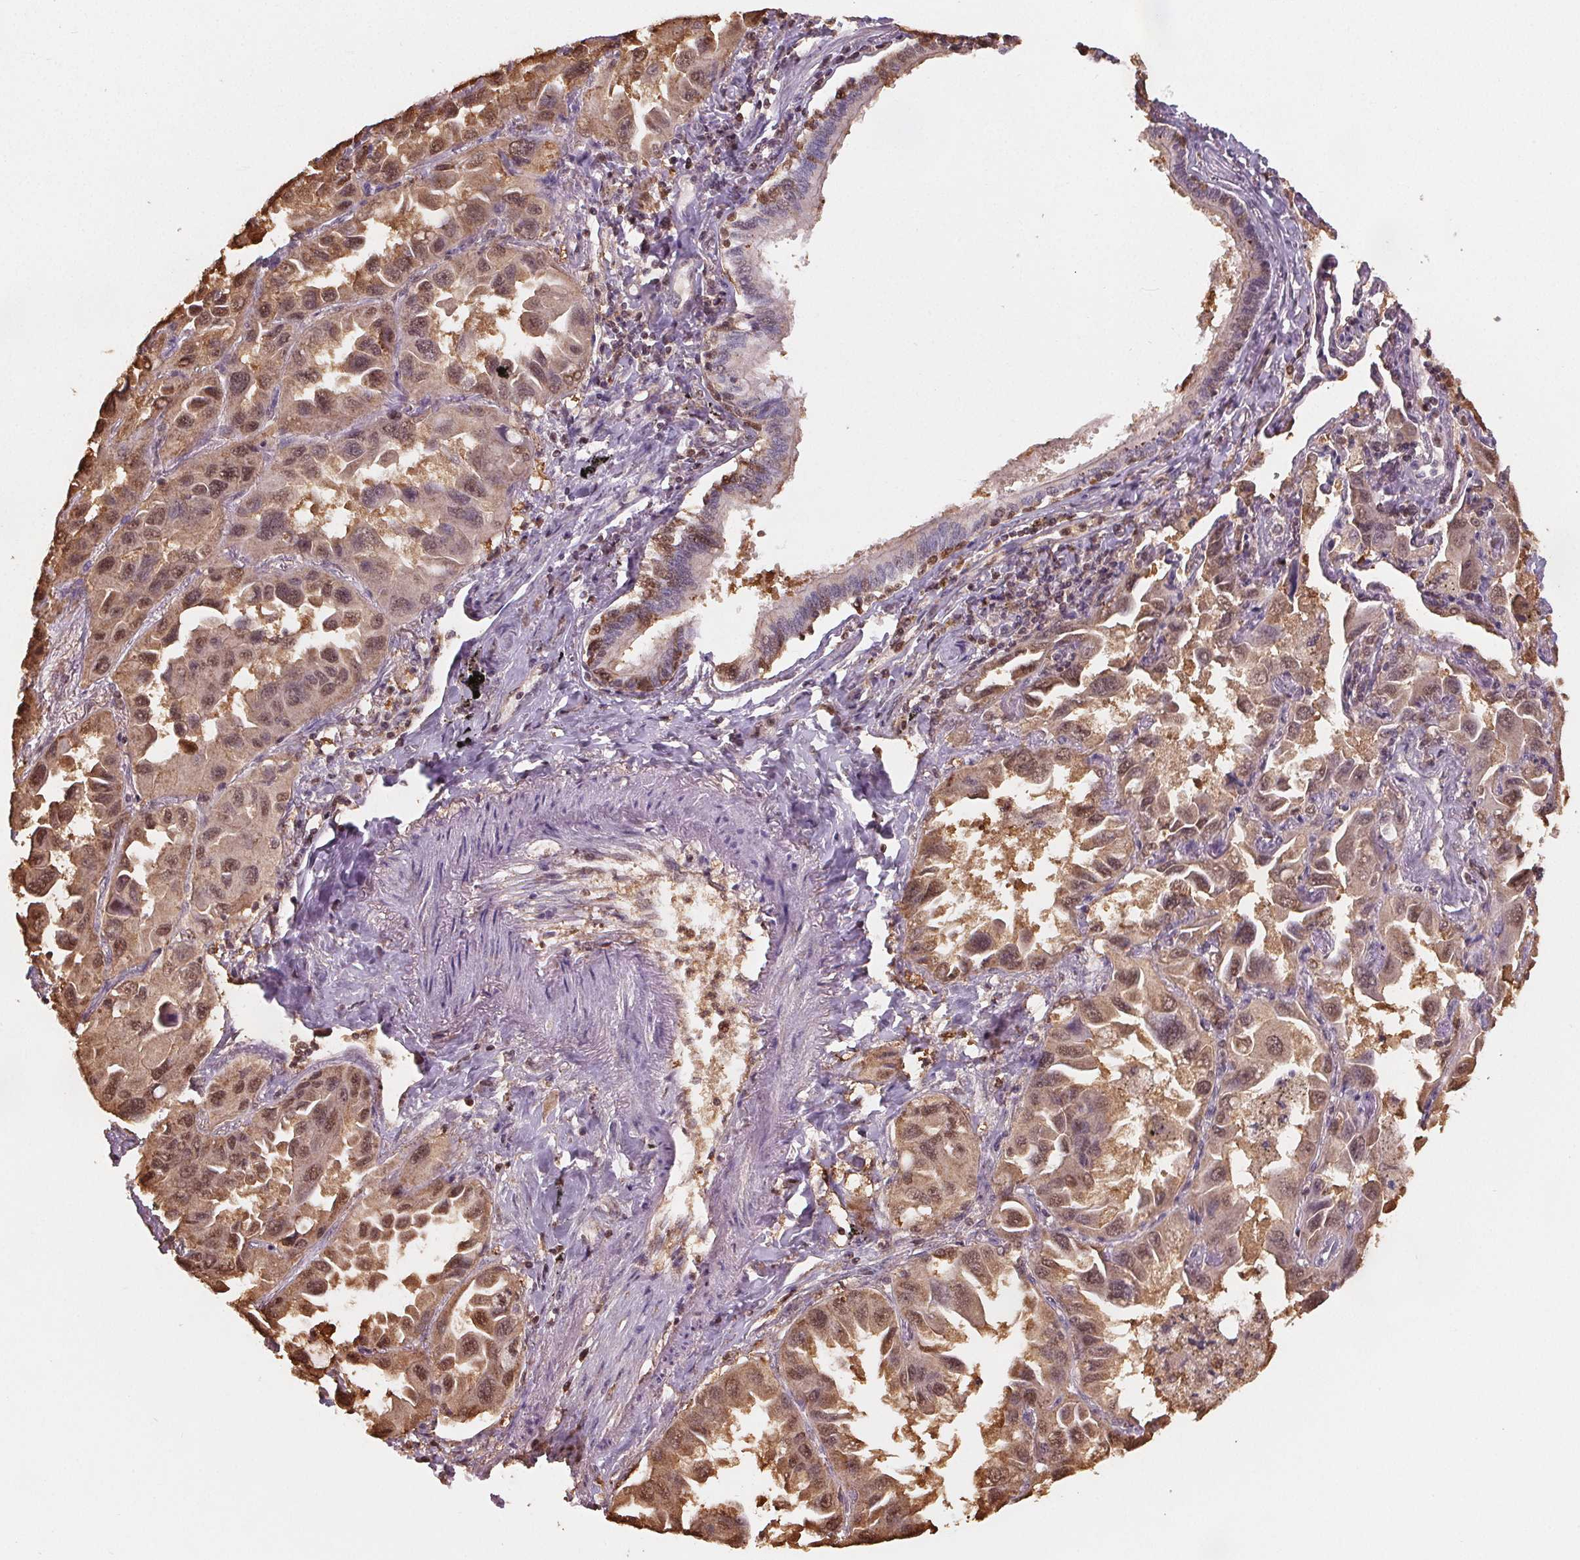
{"staining": {"intensity": "moderate", "quantity": ">75%", "location": "cytoplasmic/membranous,nuclear"}, "tissue": "lung cancer", "cell_type": "Tumor cells", "image_type": "cancer", "snomed": [{"axis": "morphology", "description": "Adenocarcinoma, NOS"}, {"axis": "topography", "description": "Lung"}], "caption": "Adenocarcinoma (lung) stained with a protein marker reveals moderate staining in tumor cells.", "gene": "ENO1", "patient": {"sex": "male", "age": 64}}